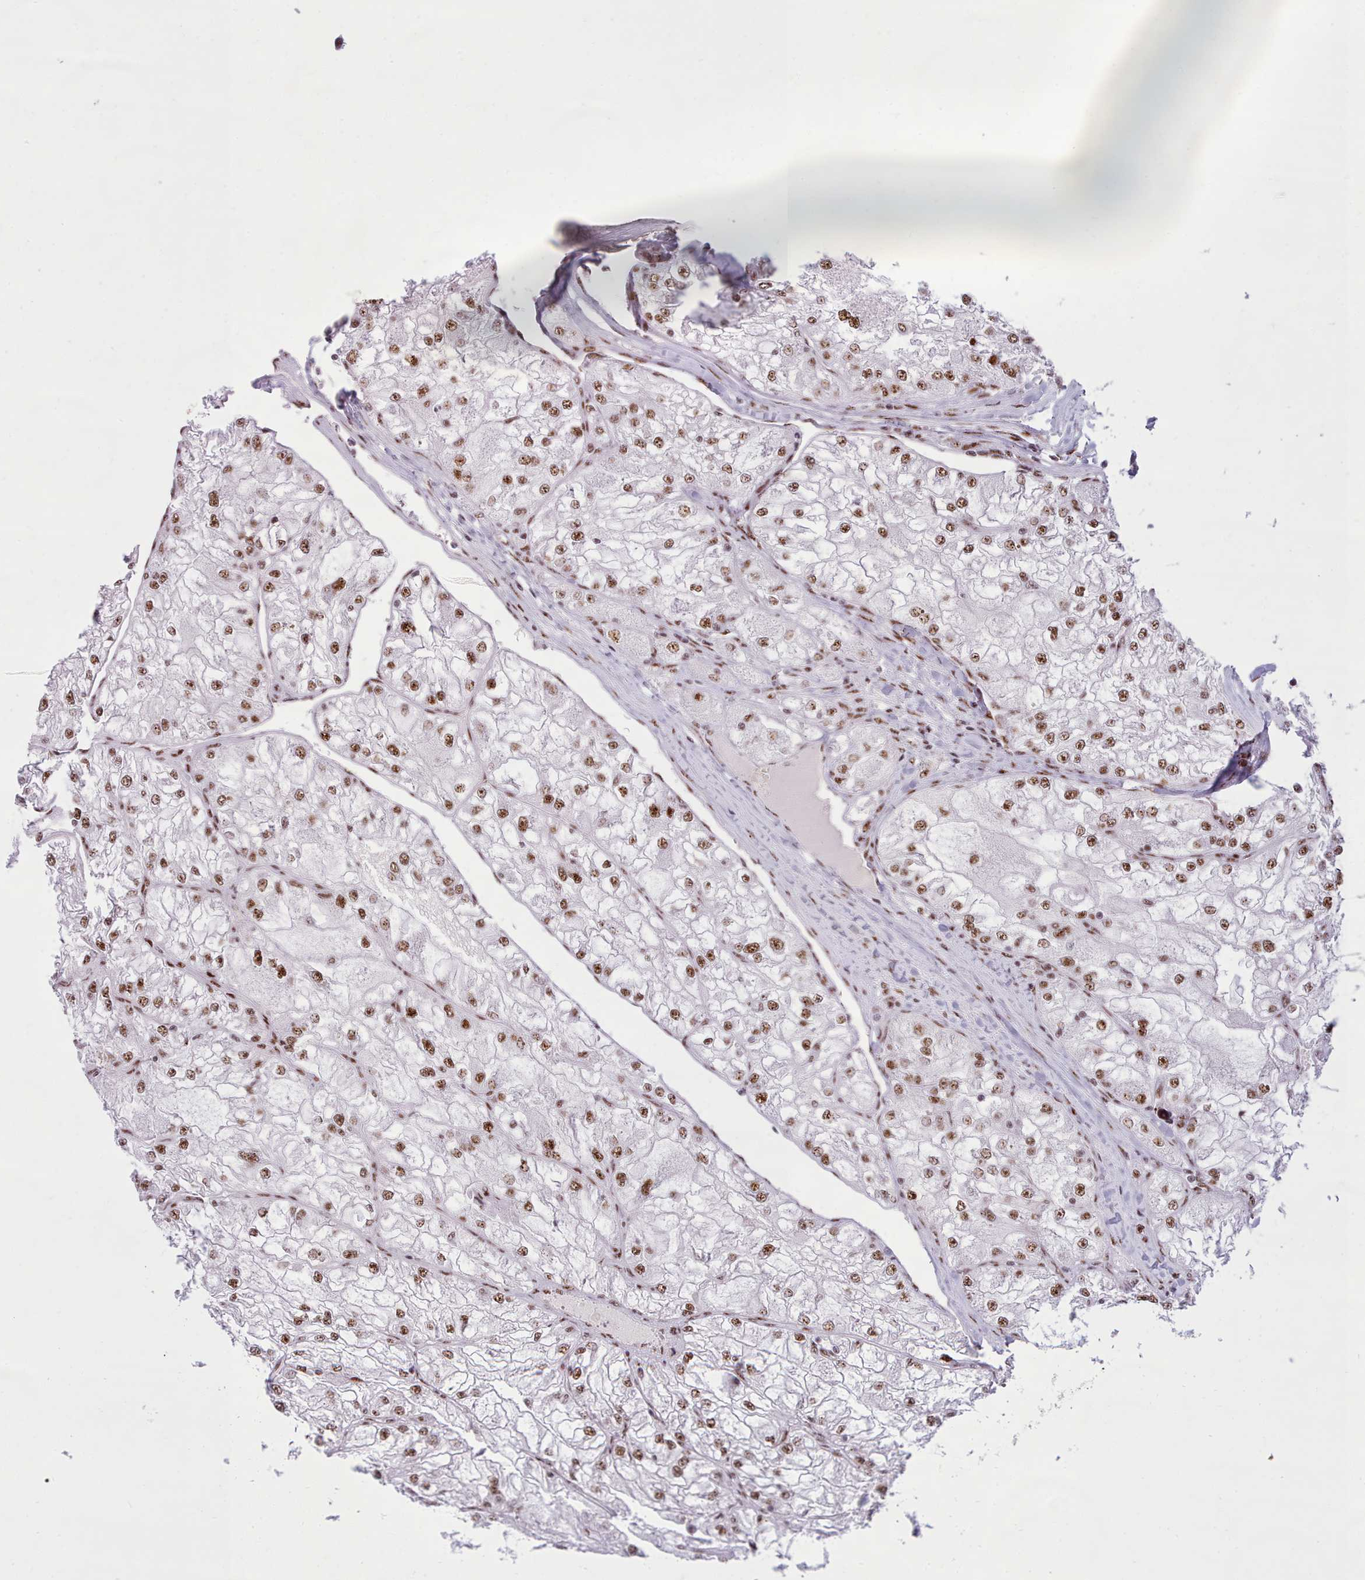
{"staining": {"intensity": "moderate", "quantity": ">75%", "location": "nuclear"}, "tissue": "renal cancer", "cell_type": "Tumor cells", "image_type": "cancer", "snomed": [{"axis": "morphology", "description": "Adenocarcinoma, NOS"}, {"axis": "topography", "description": "Kidney"}], "caption": "This is a histology image of IHC staining of renal cancer (adenocarcinoma), which shows moderate staining in the nuclear of tumor cells.", "gene": "TMEM35B", "patient": {"sex": "female", "age": 72}}